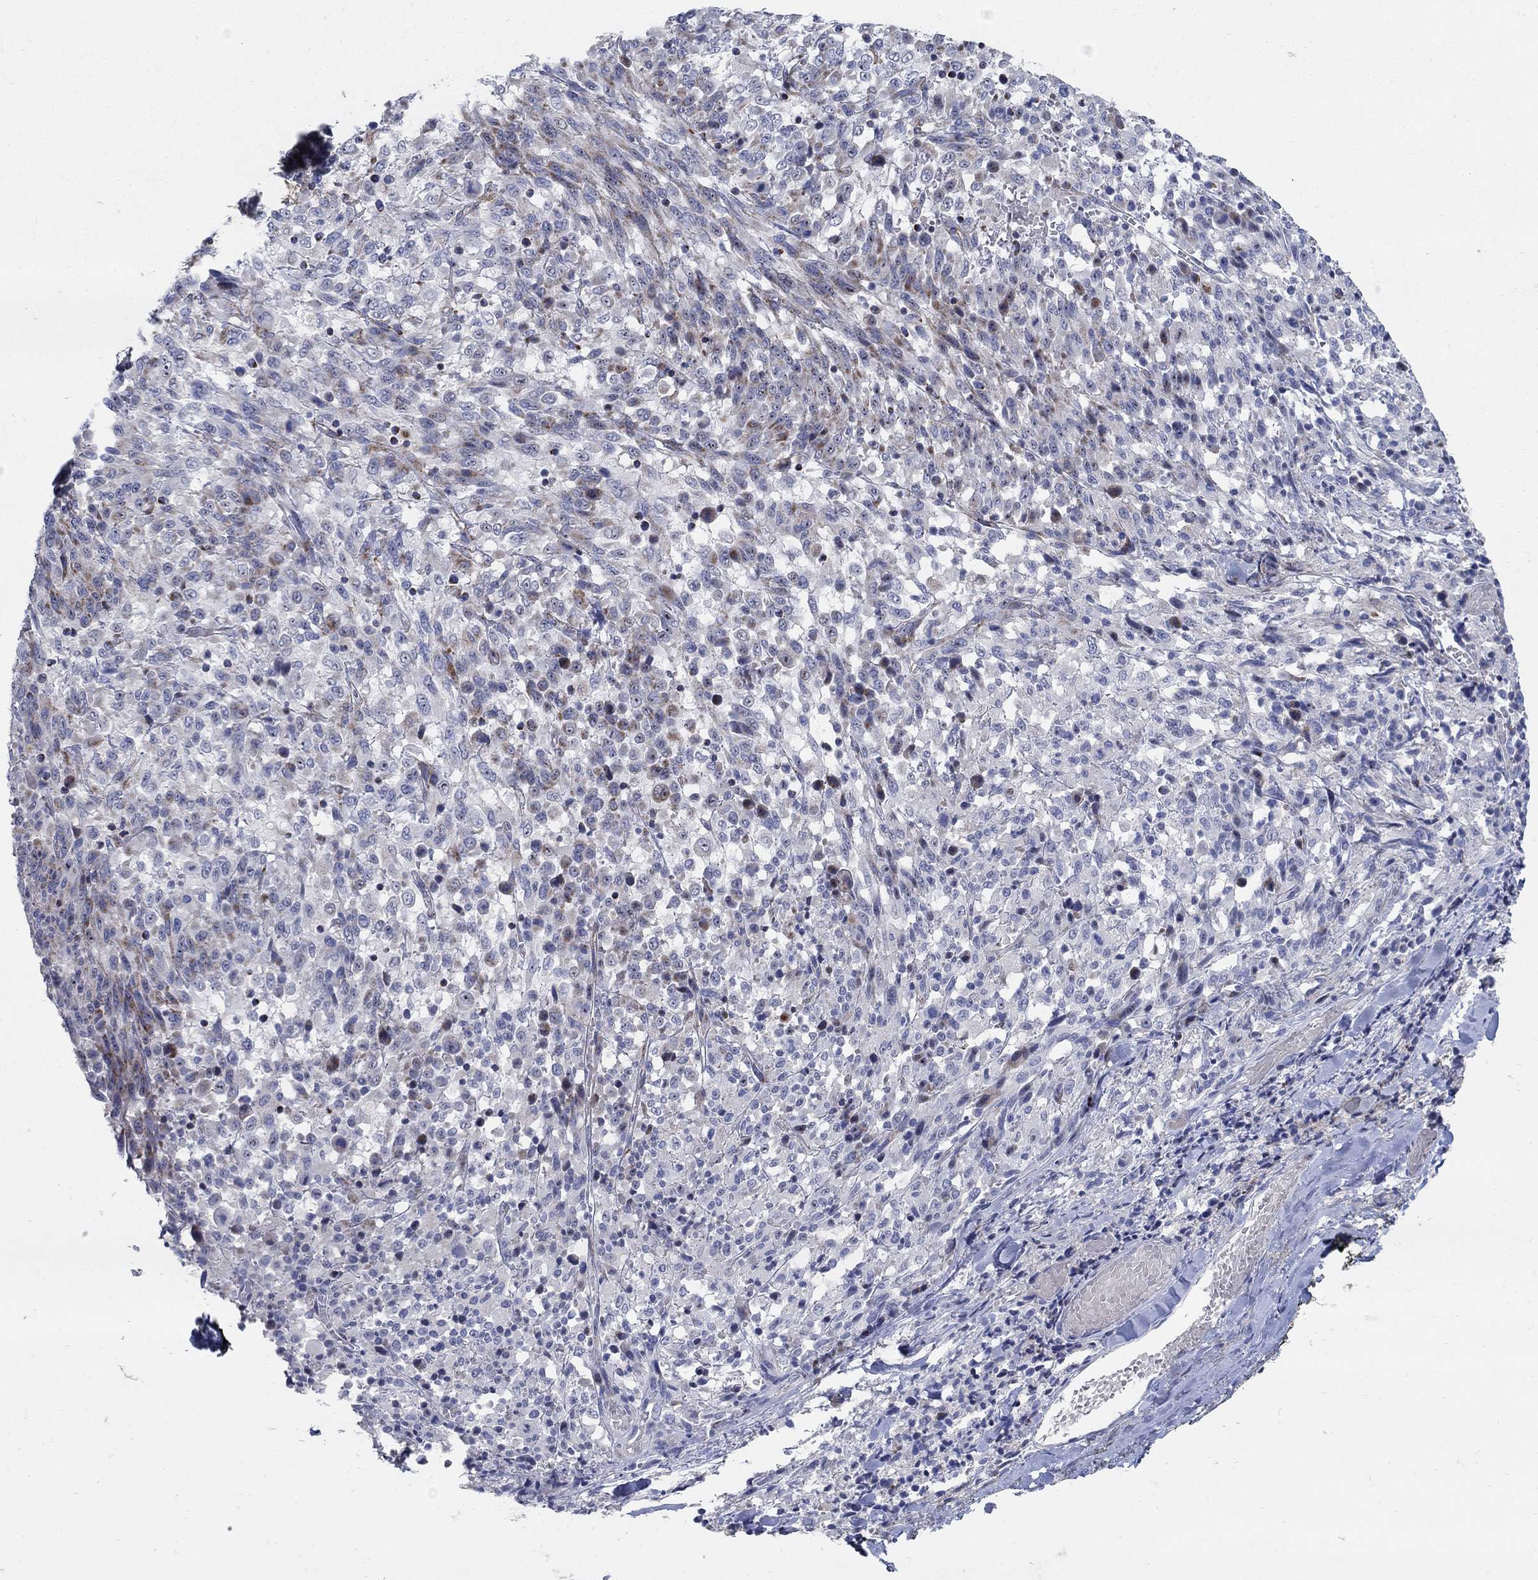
{"staining": {"intensity": "moderate", "quantity": "<25%", "location": "cytoplasmic/membranous"}, "tissue": "melanoma", "cell_type": "Tumor cells", "image_type": "cancer", "snomed": [{"axis": "morphology", "description": "Malignant melanoma, NOS"}, {"axis": "topography", "description": "Skin"}], "caption": "Moderate cytoplasmic/membranous expression for a protein is present in about <25% of tumor cells of melanoma using IHC.", "gene": "HMX2", "patient": {"sex": "female", "age": 91}}